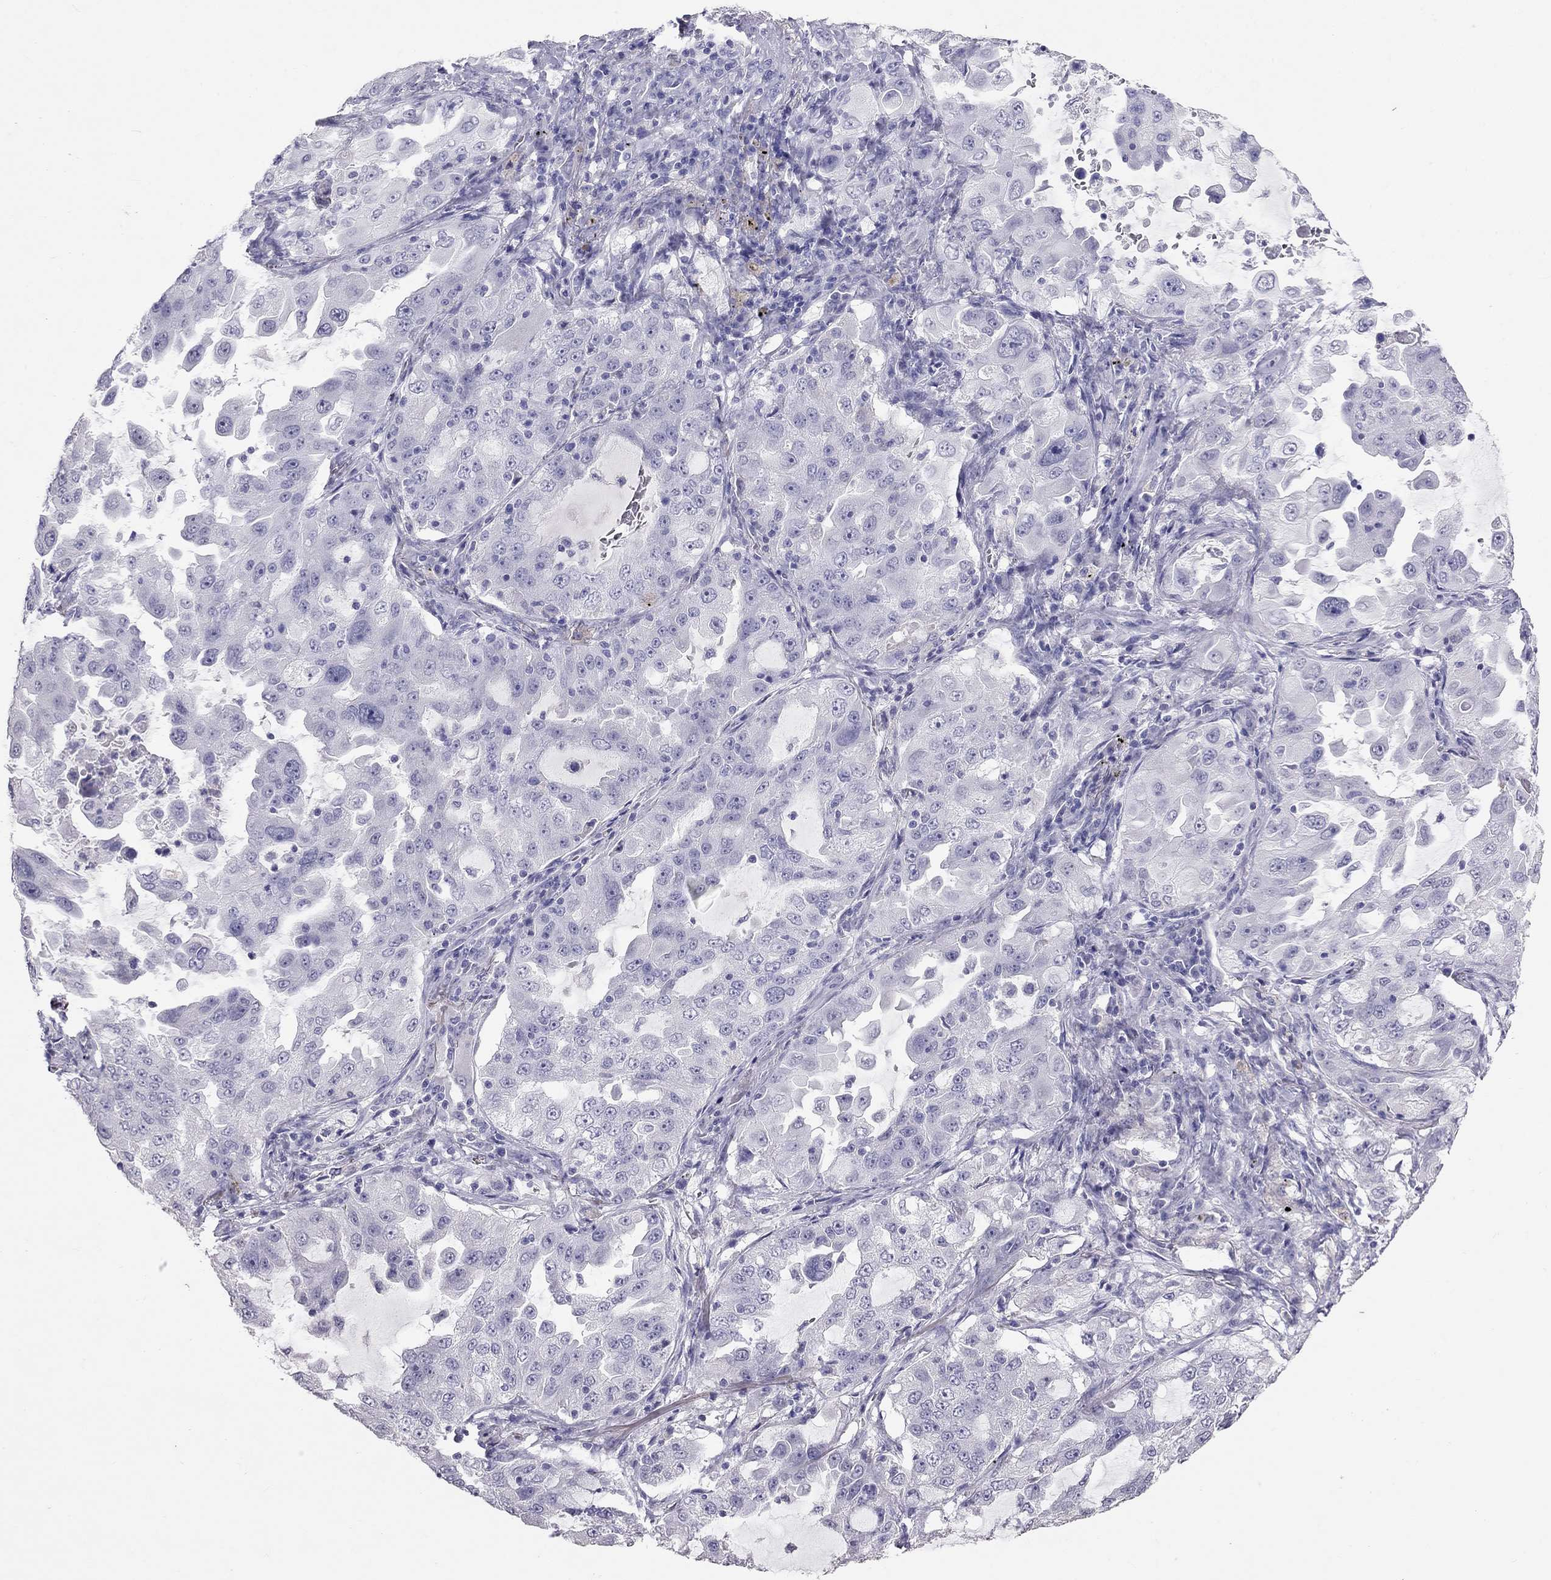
{"staining": {"intensity": "negative", "quantity": "none", "location": "none"}, "tissue": "lung cancer", "cell_type": "Tumor cells", "image_type": "cancer", "snomed": [{"axis": "morphology", "description": "Adenocarcinoma, NOS"}, {"axis": "topography", "description": "Lung"}], "caption": "Immunohistochemical staining of human lung cancer demonstrates no significant expression in tumor cells.", "gene": "PSMB11", "patient": {"sex": "female", "age": 61}}